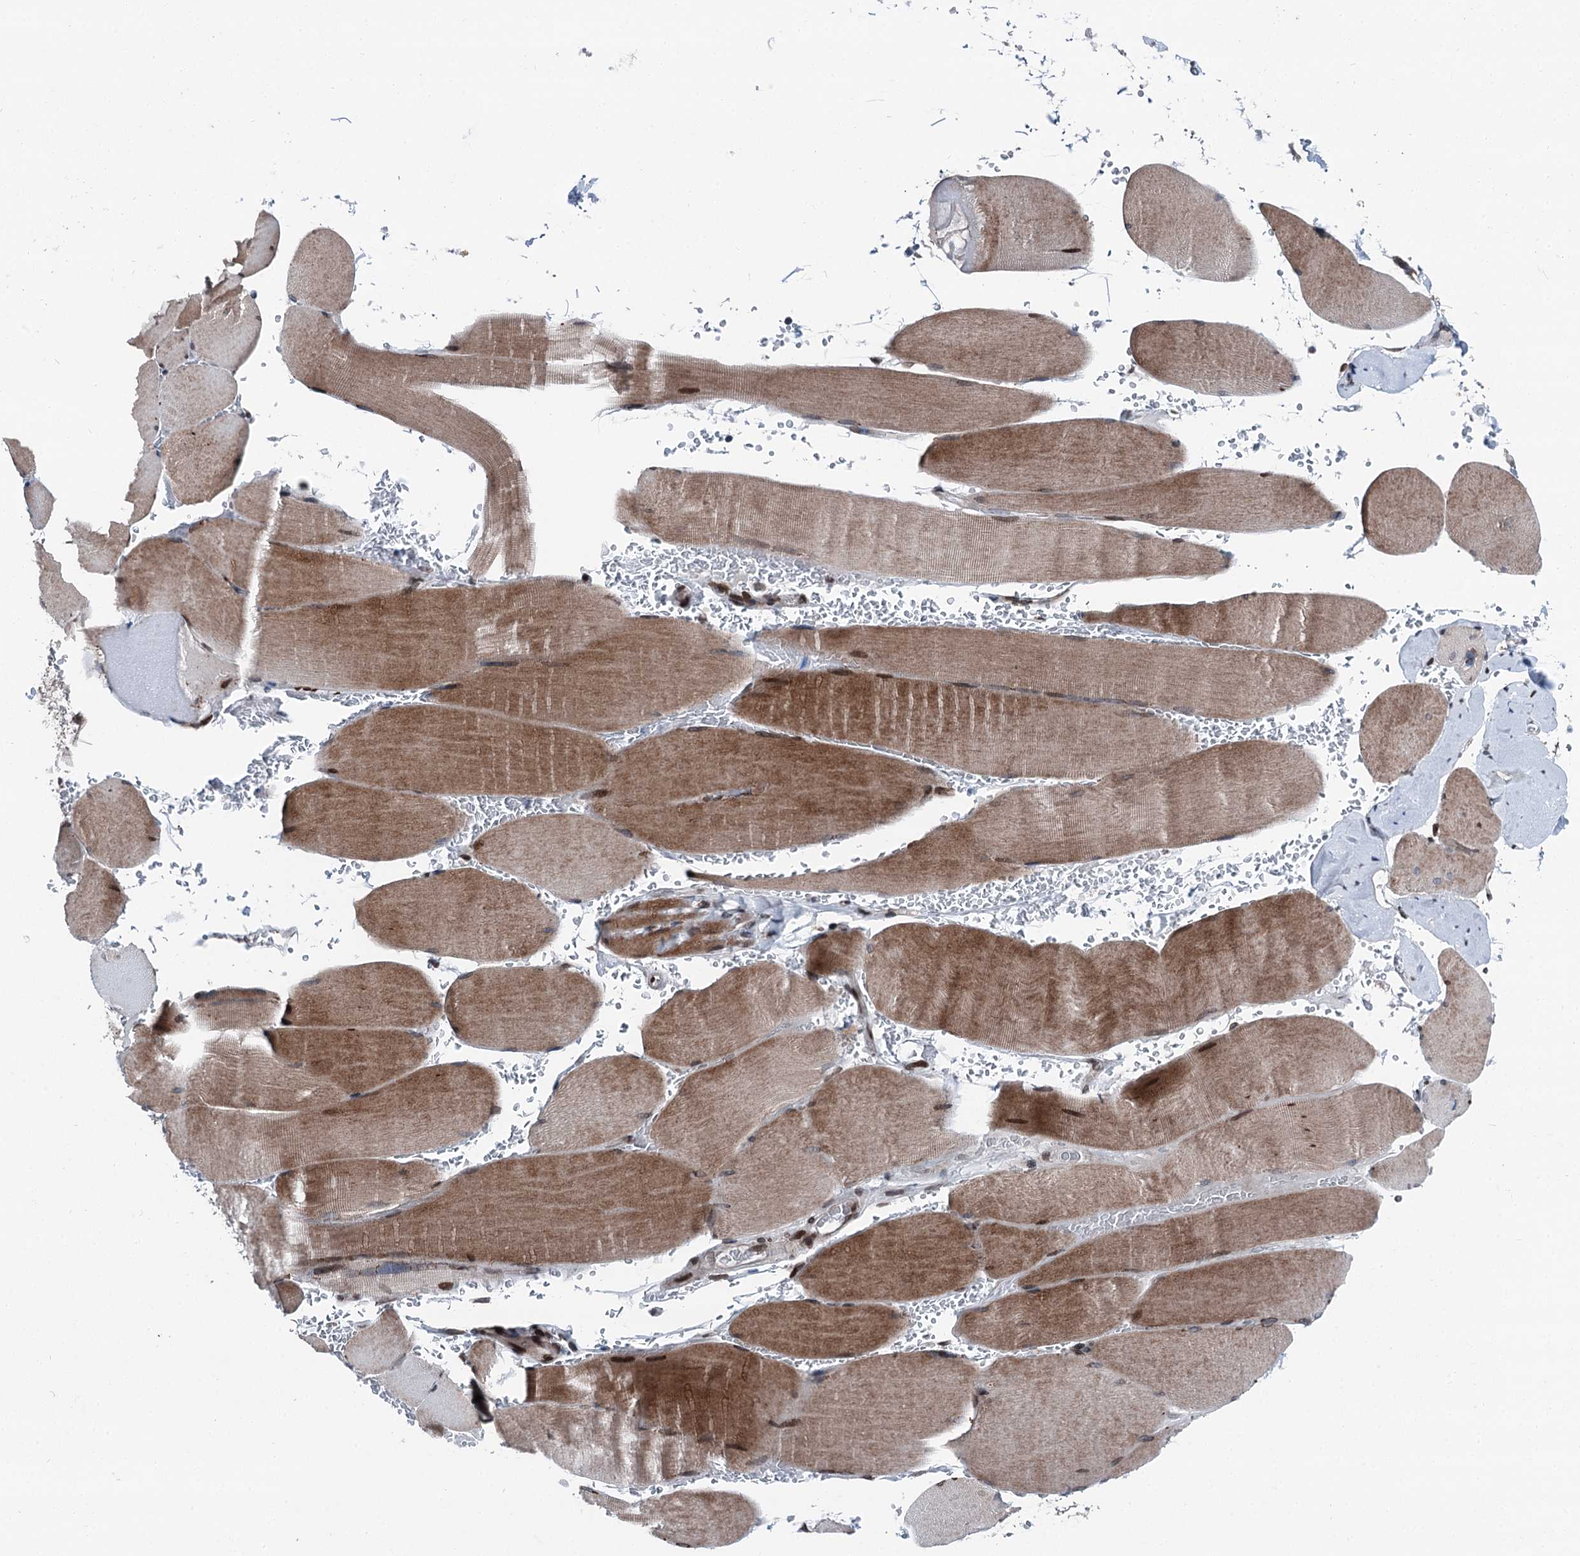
{"staining": {"intensity": "moderate", "quantity": ">75%", "location": "cytoplasmic/membranous,nuclear"}, "tissue": "skeletal muscle", "cell_type": "Myocytes", "image_type": "normal", "snomed": [{"axis": "morphology", "description": "Normal tissue, NOS"}, {"axis": "topography", "description": "Skeletal muscle"}, {"axis": "topography", "description": "Head-Neck"}], "caption": "Immunohistochemical staining of benign human skeletal muscle demonstrates medium levels of moderate cytoplasmic/membranous,nuclear positivity in about >75% of myocytes.", "gene": "MRPL14", "patient": {"sex": "male", "age": 66}}